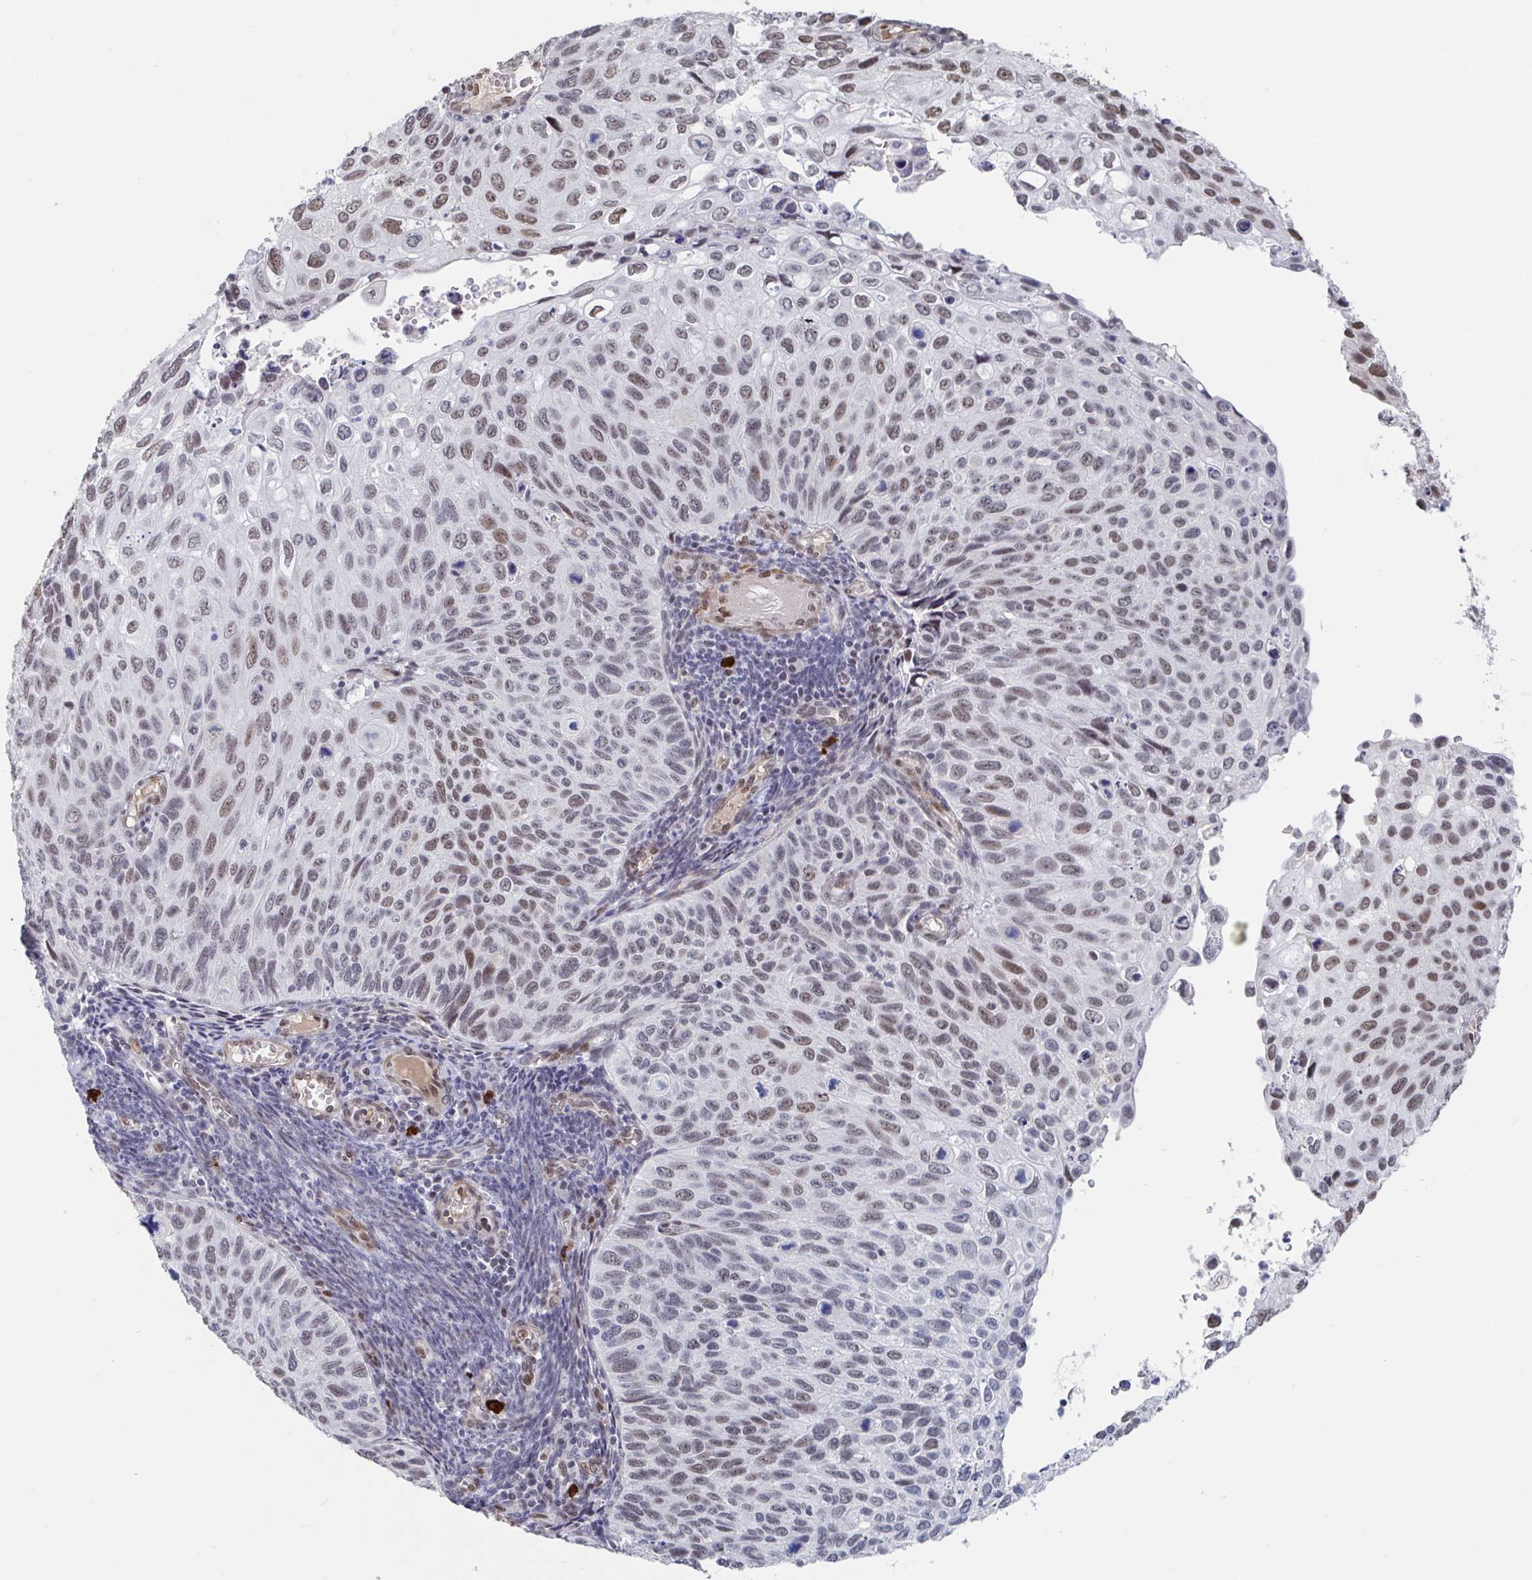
{"staining": {"intensity": "moderate", "quantity": ">75%", "location": "nuclear"}, "tissue": "cervical cancer", "cell_type": "Tumor cells", "image_type": "cancer", "snomed": [{"axis": "morphology", "description": "Squamous cell carcinoma, NOS"}, {"axis": "topography", "description": "Cervix"}], "caption": "IHC histopathology image of neoplastic tissue: human cervical squamous cell carcinoma stained using IHC displays medium levels of moderate protein expression localized specifically in the nuclear of tumor cells, appearing as a nuclear brown color.", "gene": "BCL7B", "patient": {"sex": "female", "age": 70}}